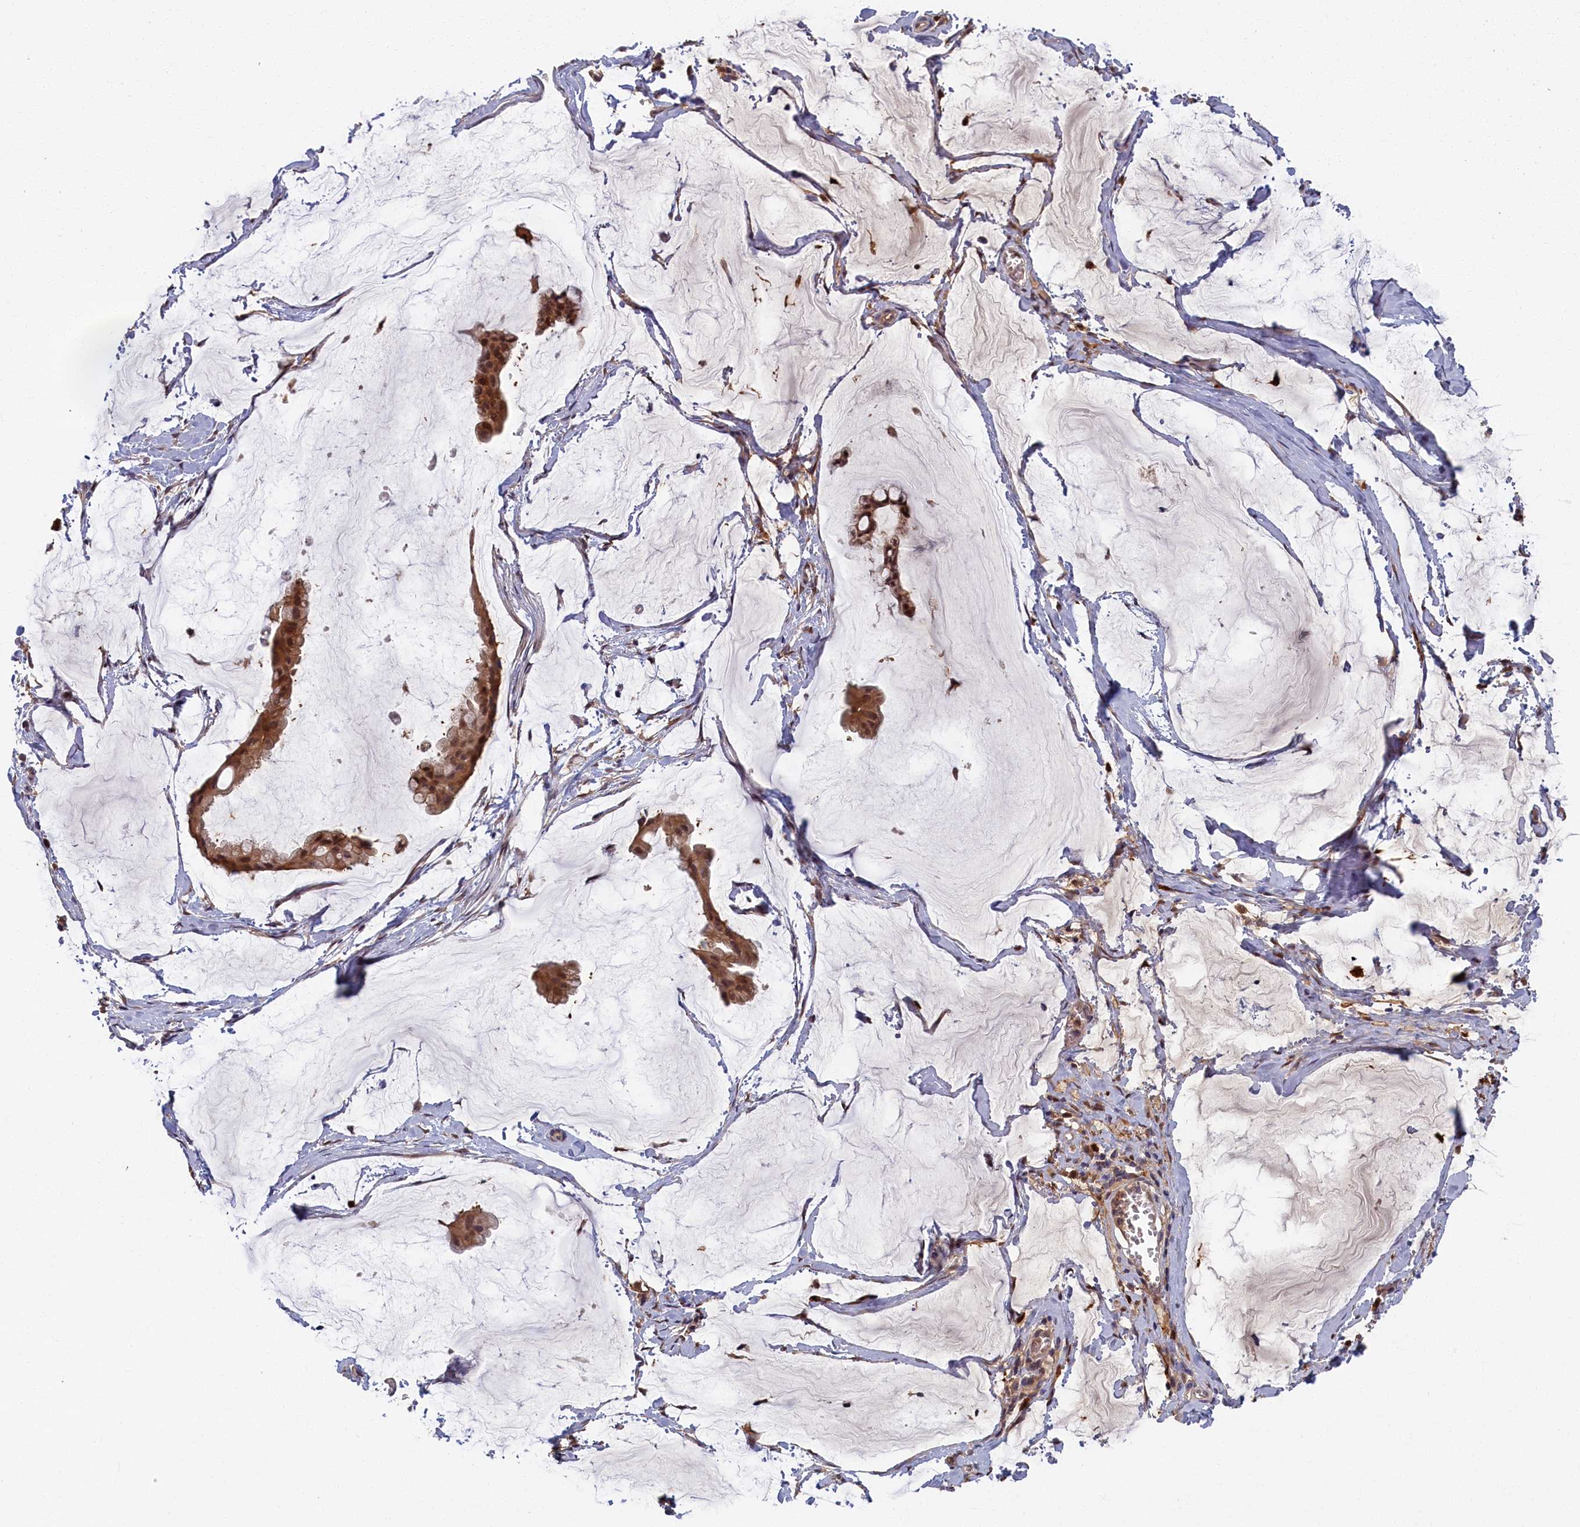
{"staining": {"intensity": "moderate", "quantity": ">75%", "location": "cytoplasmic/membranous,nuclear"}, "tissue": "ovarian cancer", "cell_type": "Tumor cells", "image_type": "cancer", "snomed": [{"axis": "morphology", "description": "Cystadenocarcinoma, mucinous, NOS"}, {"axis": "topography", "description": "Ovary"}], "caption": "Brown immunohistochemical staining in human mucinous cystadenocarcinoma (ovarian) exhibits moderate cytoplasmic/membranous and nuclear expression in approximately >75% of tumor cells.", "gene": "BLVRB", "patient": {"sex": "female", "age": 73}}